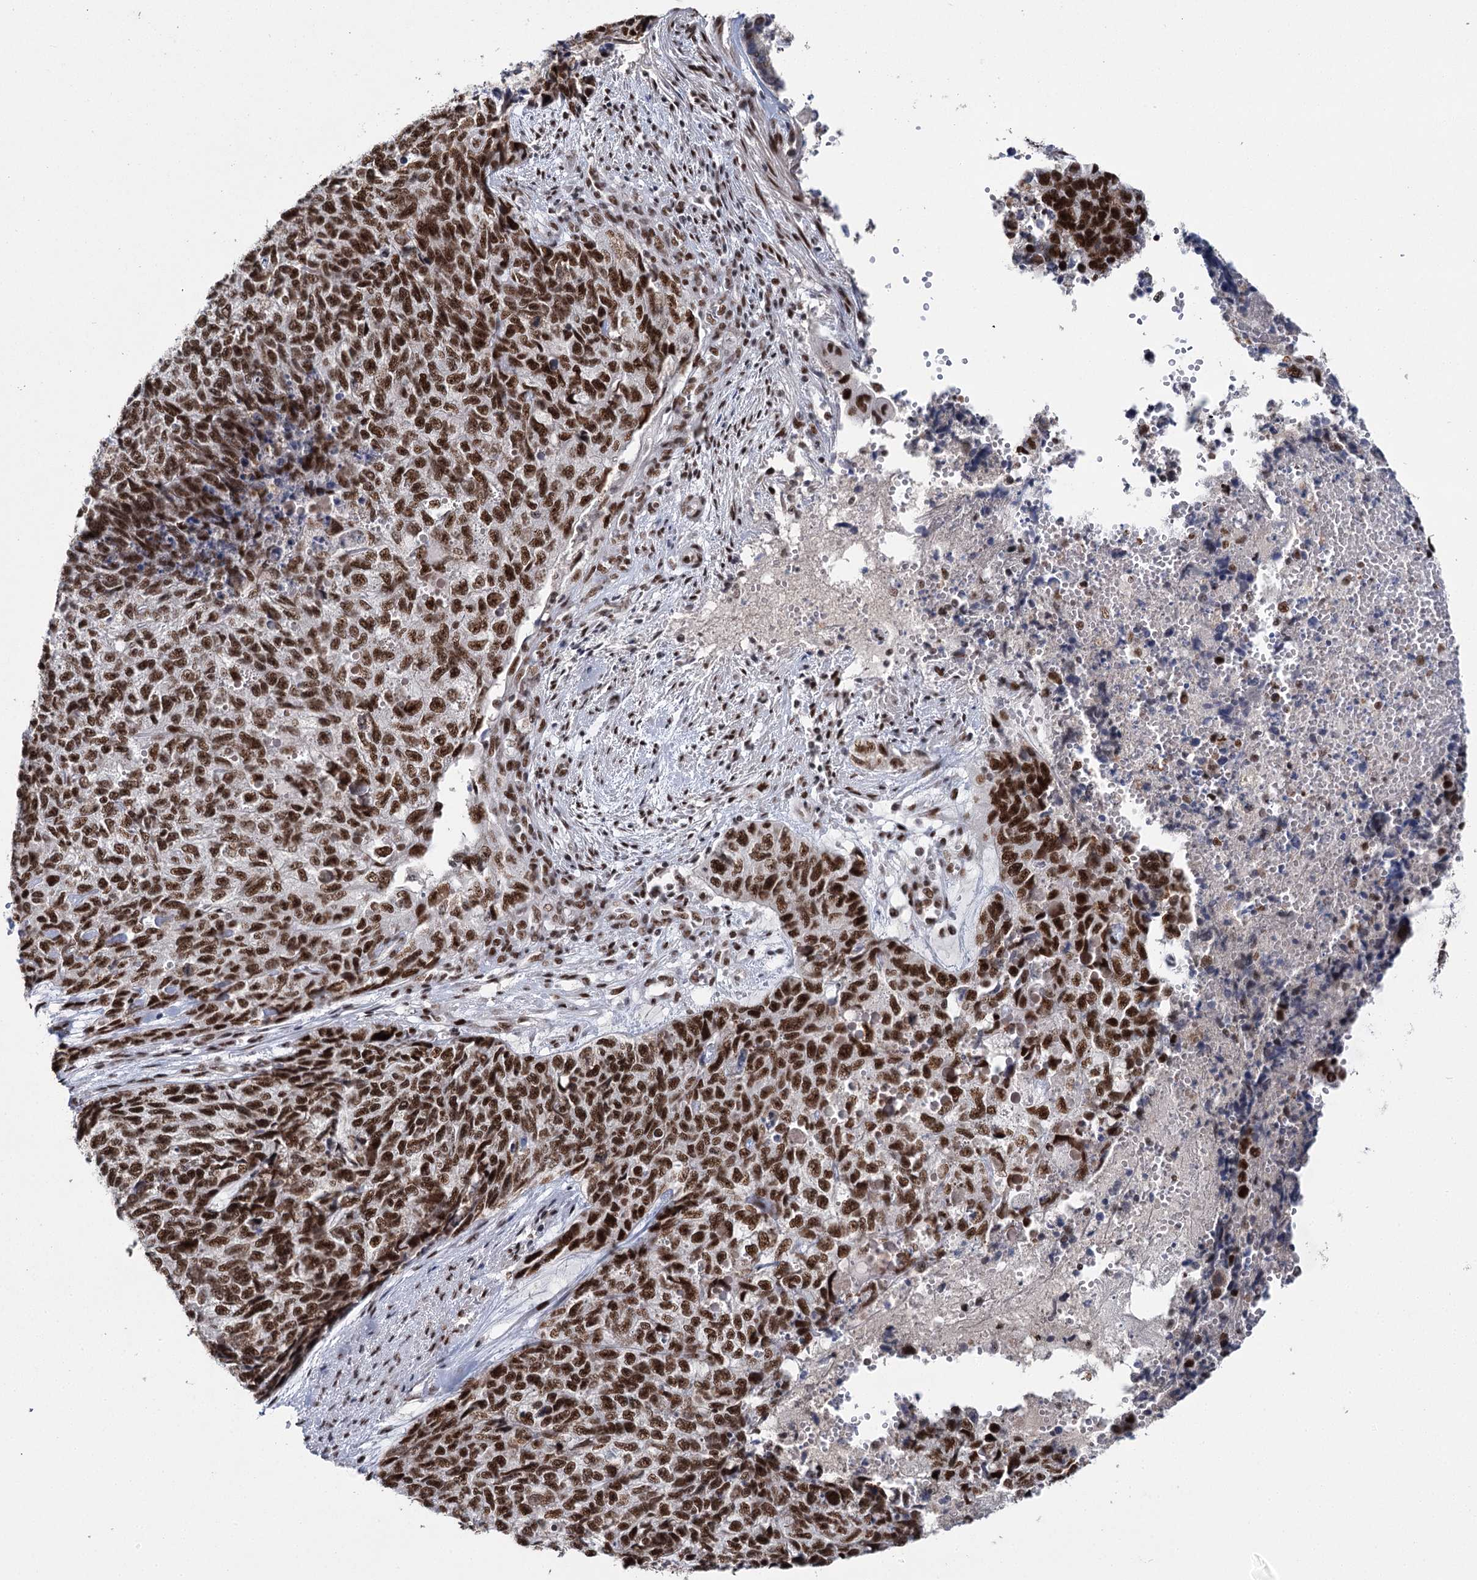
{"staining": {"intensity": "strong", "quantity": ">75%", "location": "nuclear"}, "tissue": "cervical cancer", "cell_type": "Tumor cells", "image_type": "cancer", "snomed": [{"axis": "morphology", "description": "Squamous cell carcinoma, NOS"}, {"axis": "topography", "description": "Cervix"}], "caption": "Protein expression analysis of cervical cancer demonstrates strong nuclear expression in about >75% of tumor cells.", "gene": "SCAF8", "patient": {"sex": "female", "age": 63}}